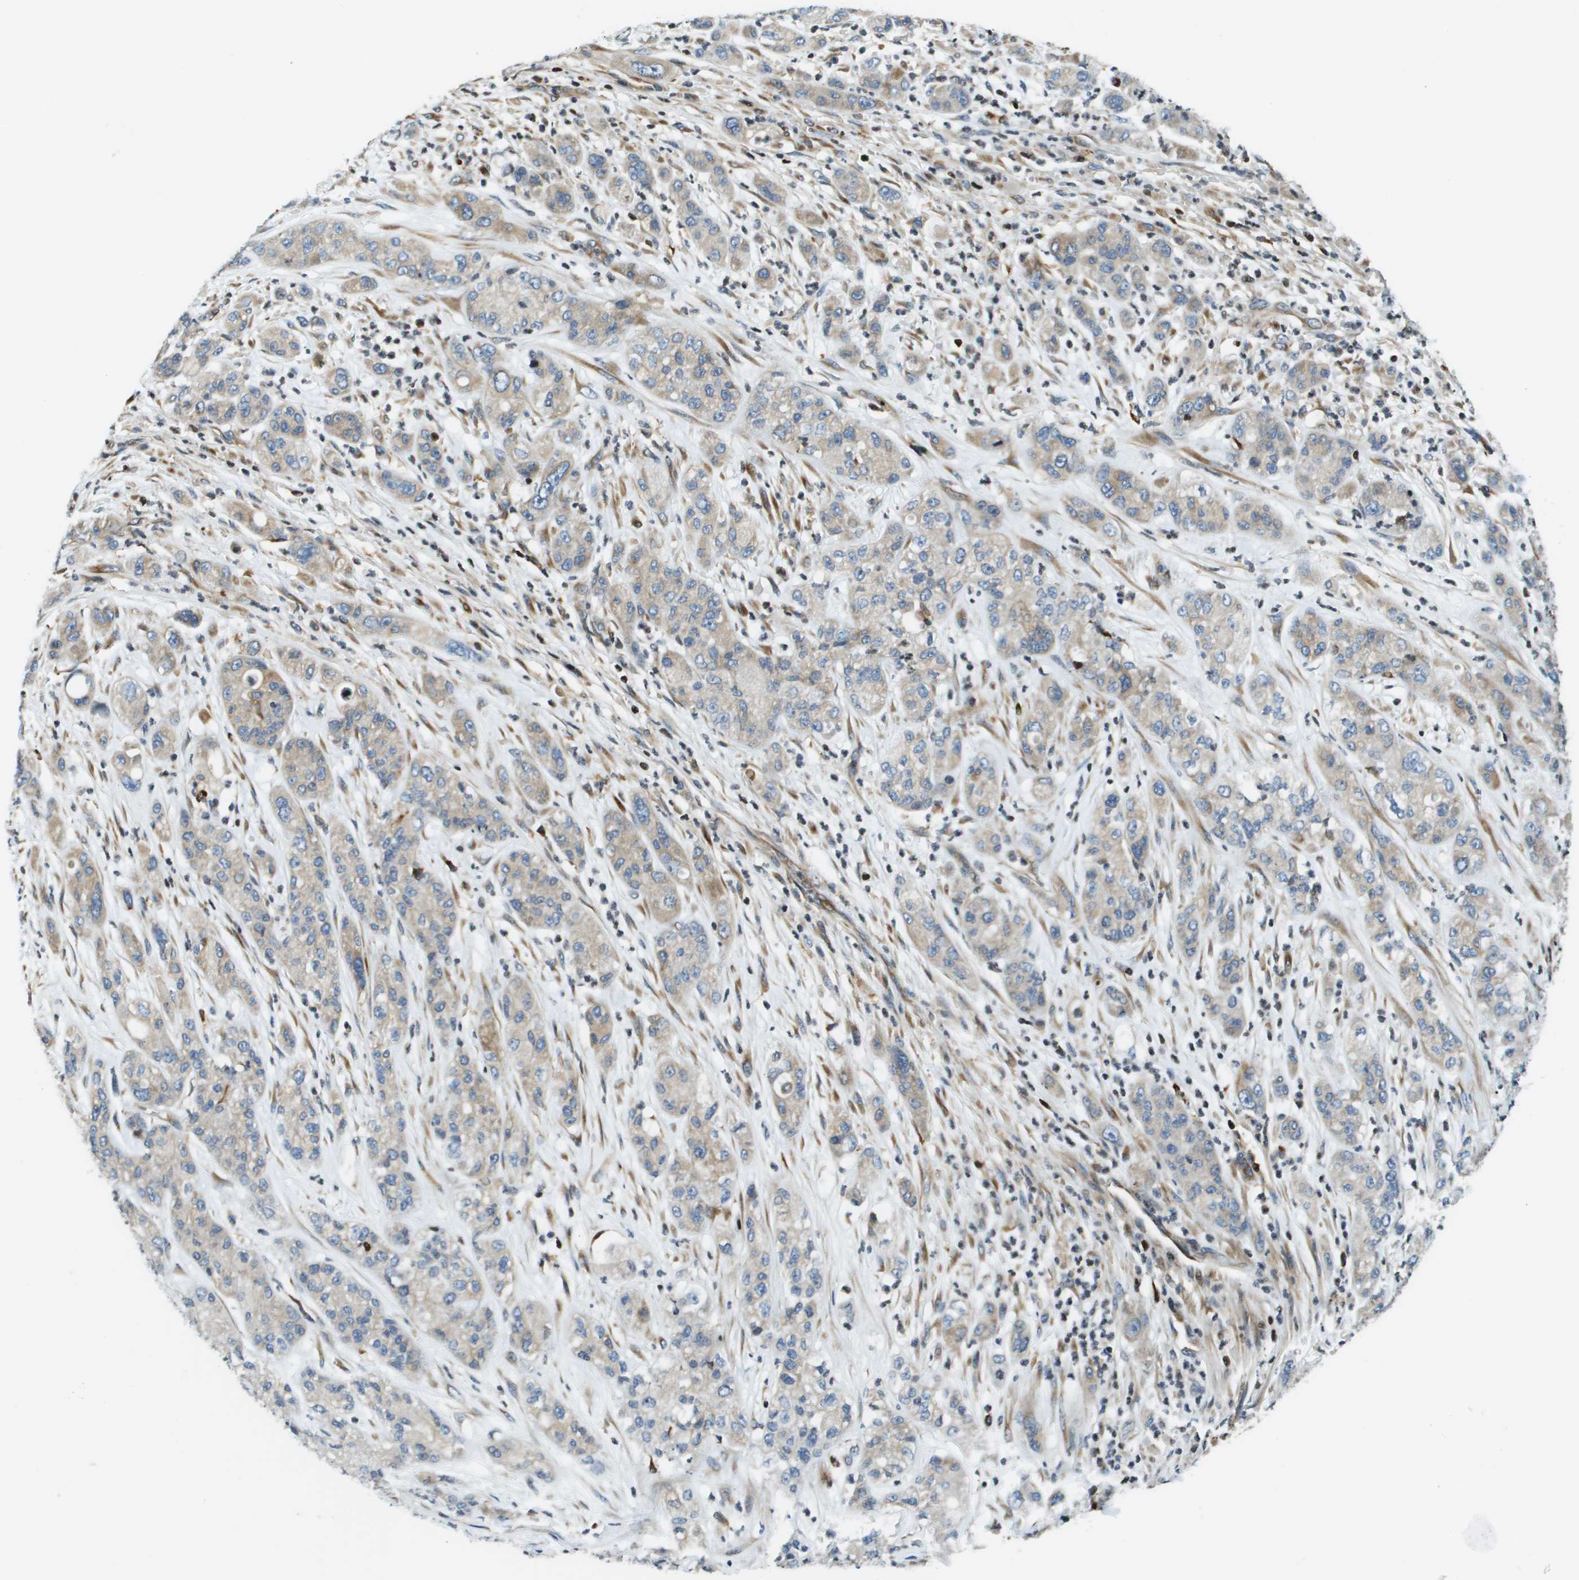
{"staining": {"intensity": "negative", "quantity": "none", "location": "none"}, "tissue": "pancreatic cancer", "cell_type": "Tumor cells", "image_type": "cancer", "snomed": [{"axis": "morphology", "description": "Adenocarcinoma, NOS"}, {"axis": "topography", "description": "Pancreas"}], "caption": "DAB (3,3'-diaminobenzidine) immunohistochemical staining of adenocarcinoma (pancreatic) exhibits no significant staining in tumor cells.", "gene": "ESYT1", "patient": {"sex": "female", "age": 78}}